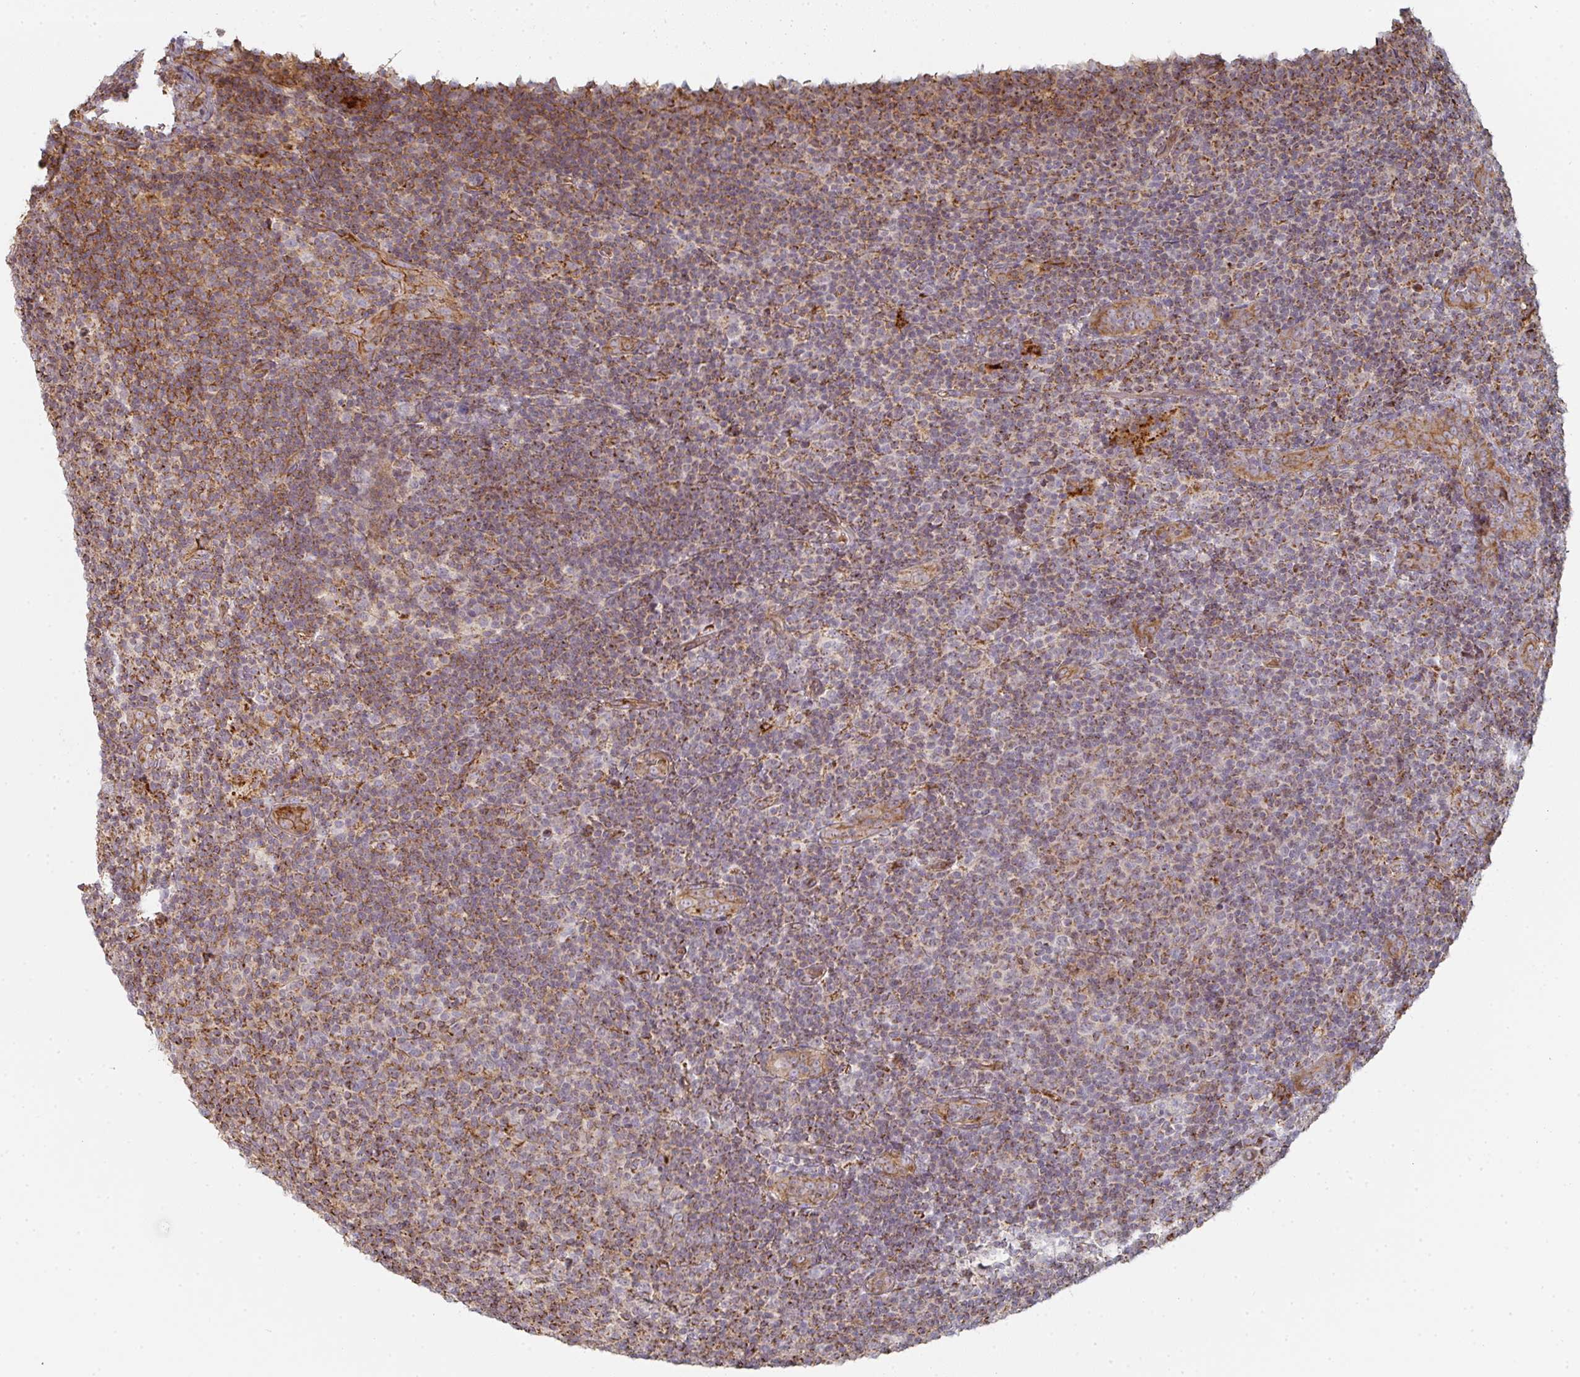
{"staining": {"intensity": "moderate", "quantity": "25%-75%", "location": "cytoplasmic/membranous"}, "tissue": "lymphoma", "cell_type": "Tumor cells", "image_type": "cancer", "snomed": [{"axis": "morphology", "description": "Malignant lymphoma, non-Hodgkin's type, Low grade"}, {"axis": "topography", "description": "Lymph node"}], "caption": "A photomicrograph showing moderate cytoplasmic/membranous positivity in about 25%-75% of tumor cells in lymphoma, as visualized by brown immunohistochemical staining.", "gene": "ZNF526", "patient": {"sex": "male", "age": 66}}